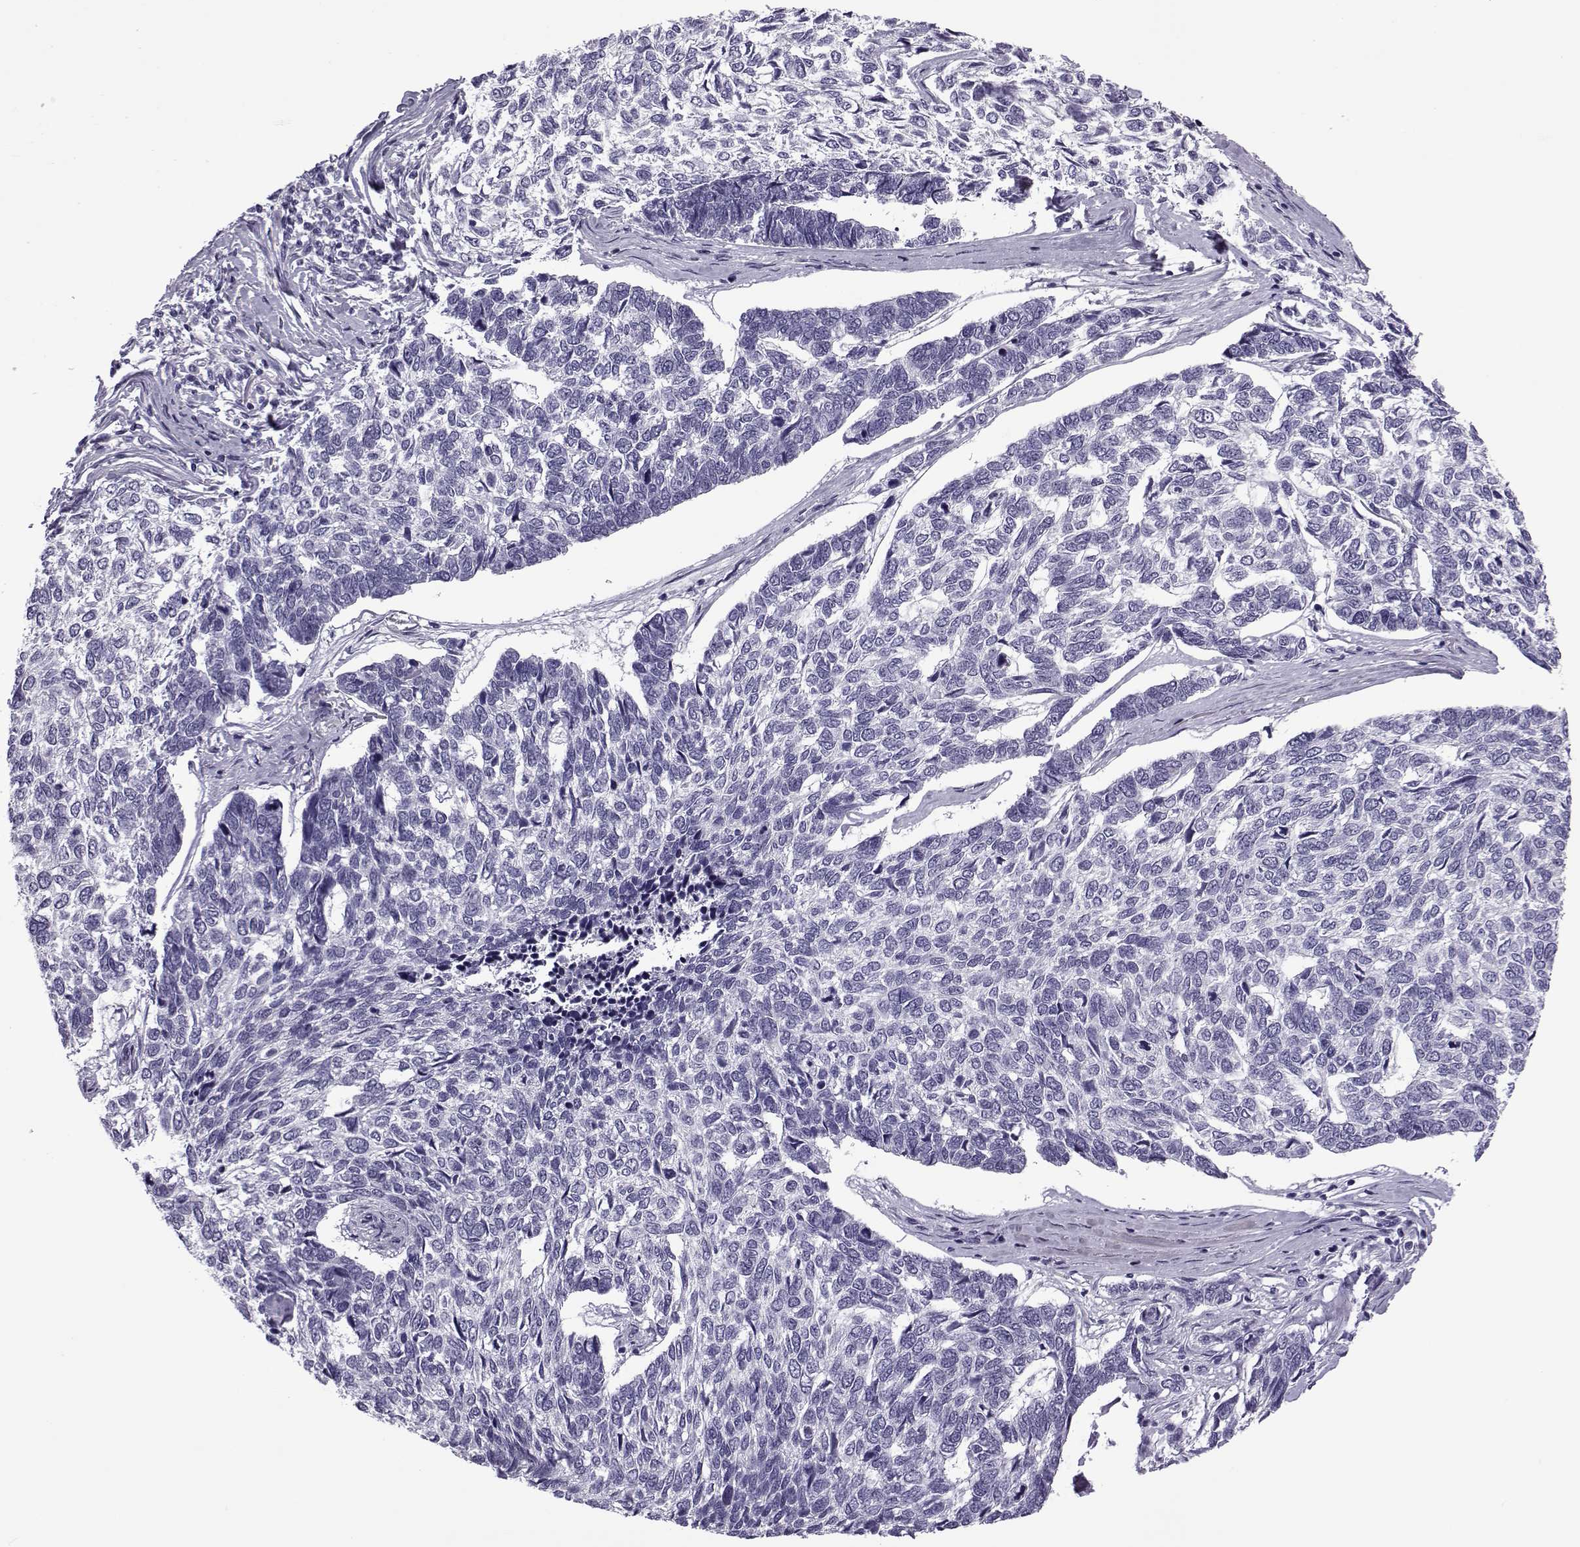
{"staining": {"intensity": "negative", "quantity": "none", "location": "none"}, "tissue": "skin cancer", "cell_type": "Tumor cells", "image_type": "cancer", "snomed": [{"axis": "morphology", "description": "Basal cell carcinoma"}, {"axis": "topography", "description": "Skin"}], "caption": "Image shows no protein staining in tumor cells of skin cancer tissue.", "gene": "OIP5", "patient": {"sex": "female", "age": 65}}